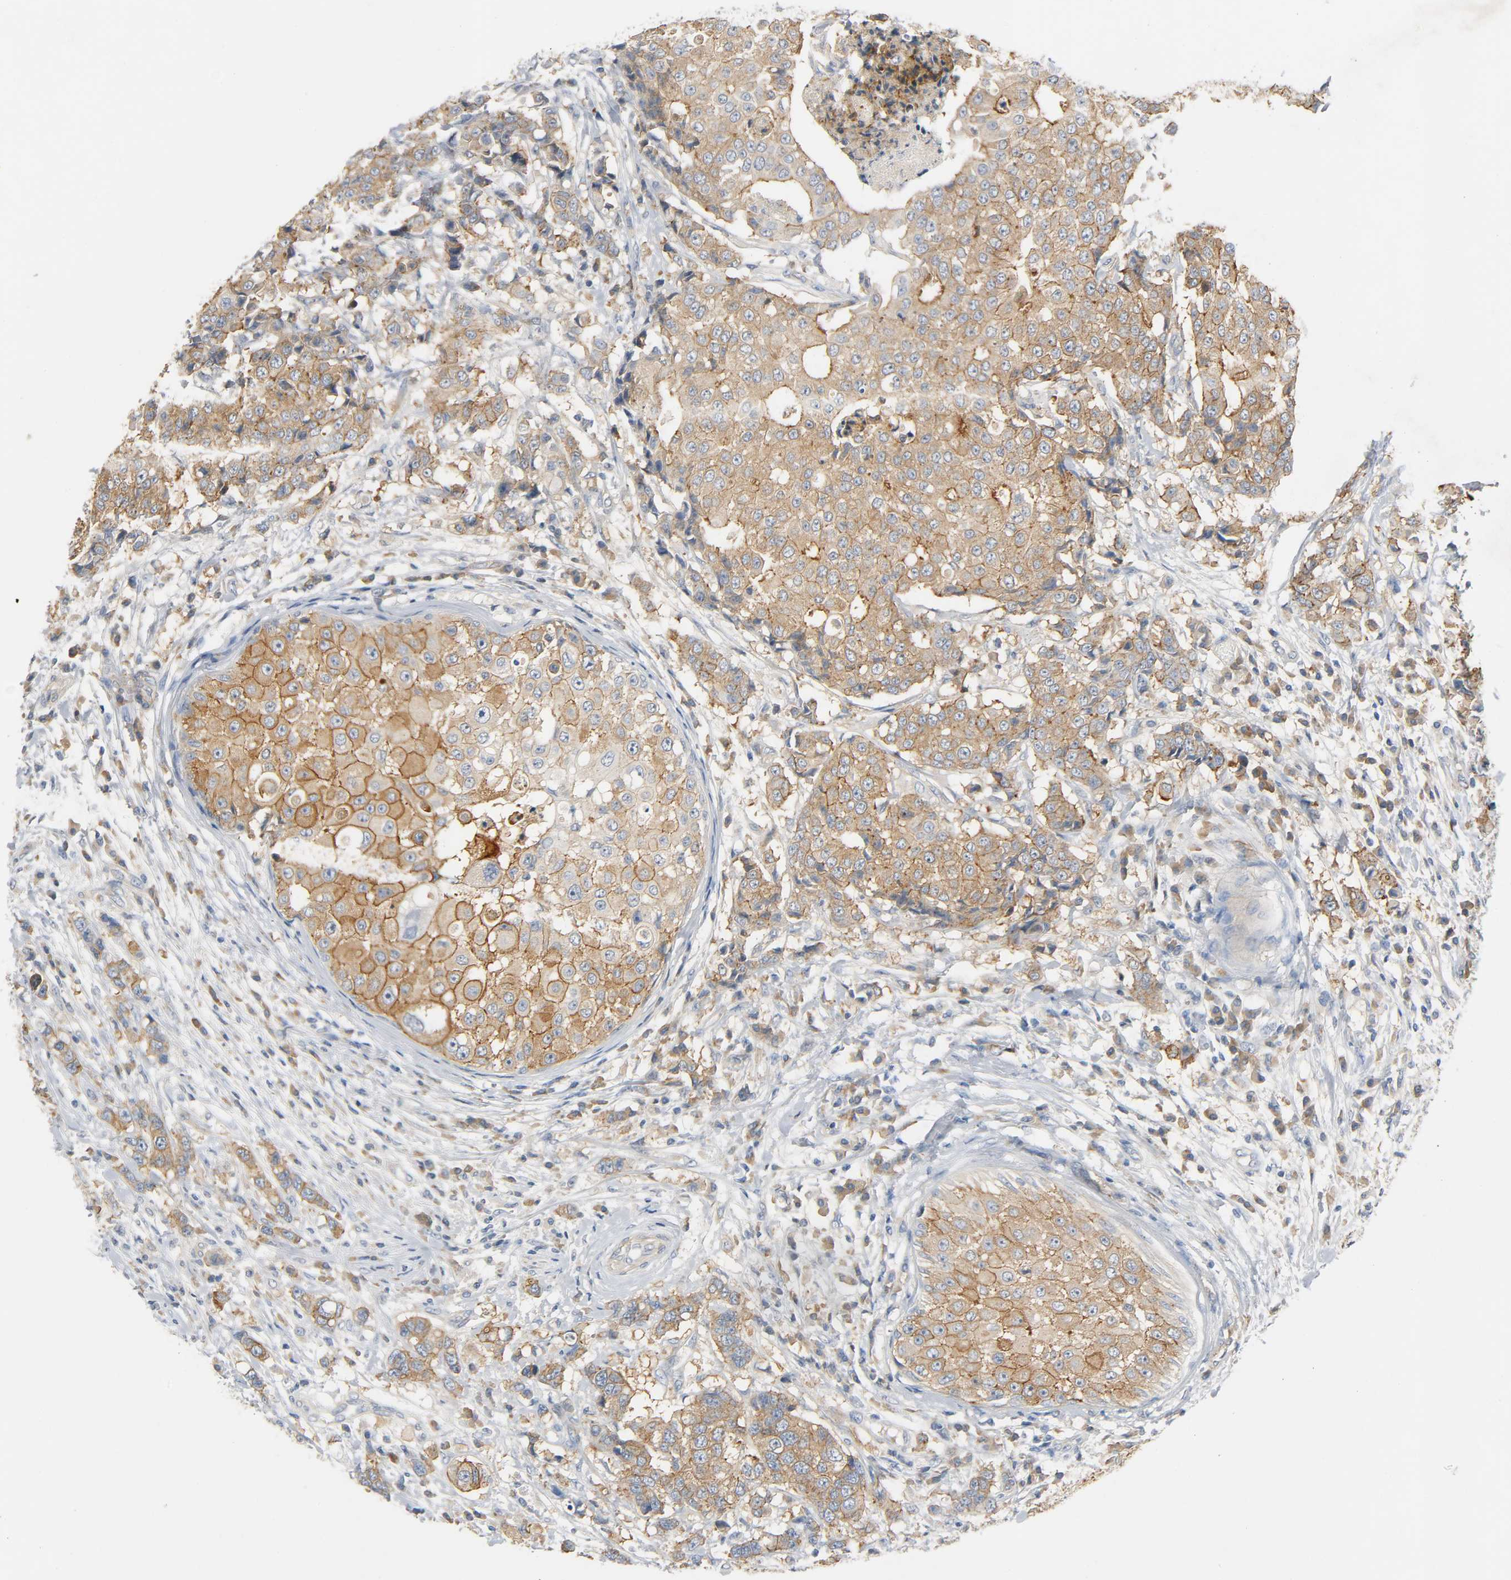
{"staining": {"intensity": "strong", "quantity": ">75%", "location": "cytoplasmic/membranous"}, "tissue": "breast cancer", "cell_type": "Tumor cells", "image_type": "cancer", "snomed": [{"axis": "morphology", "description": "Duct carcinoma"}, {"axis": "topography", "description": "Breast"}], "caption": "Human breast cancer stained with a brown dye reveals strong cytoplasmic/membranous positive staining in about >75% of tumor cells.", "gene": "ARPC1A", "patient": {"sex": "female", "age": 27}}